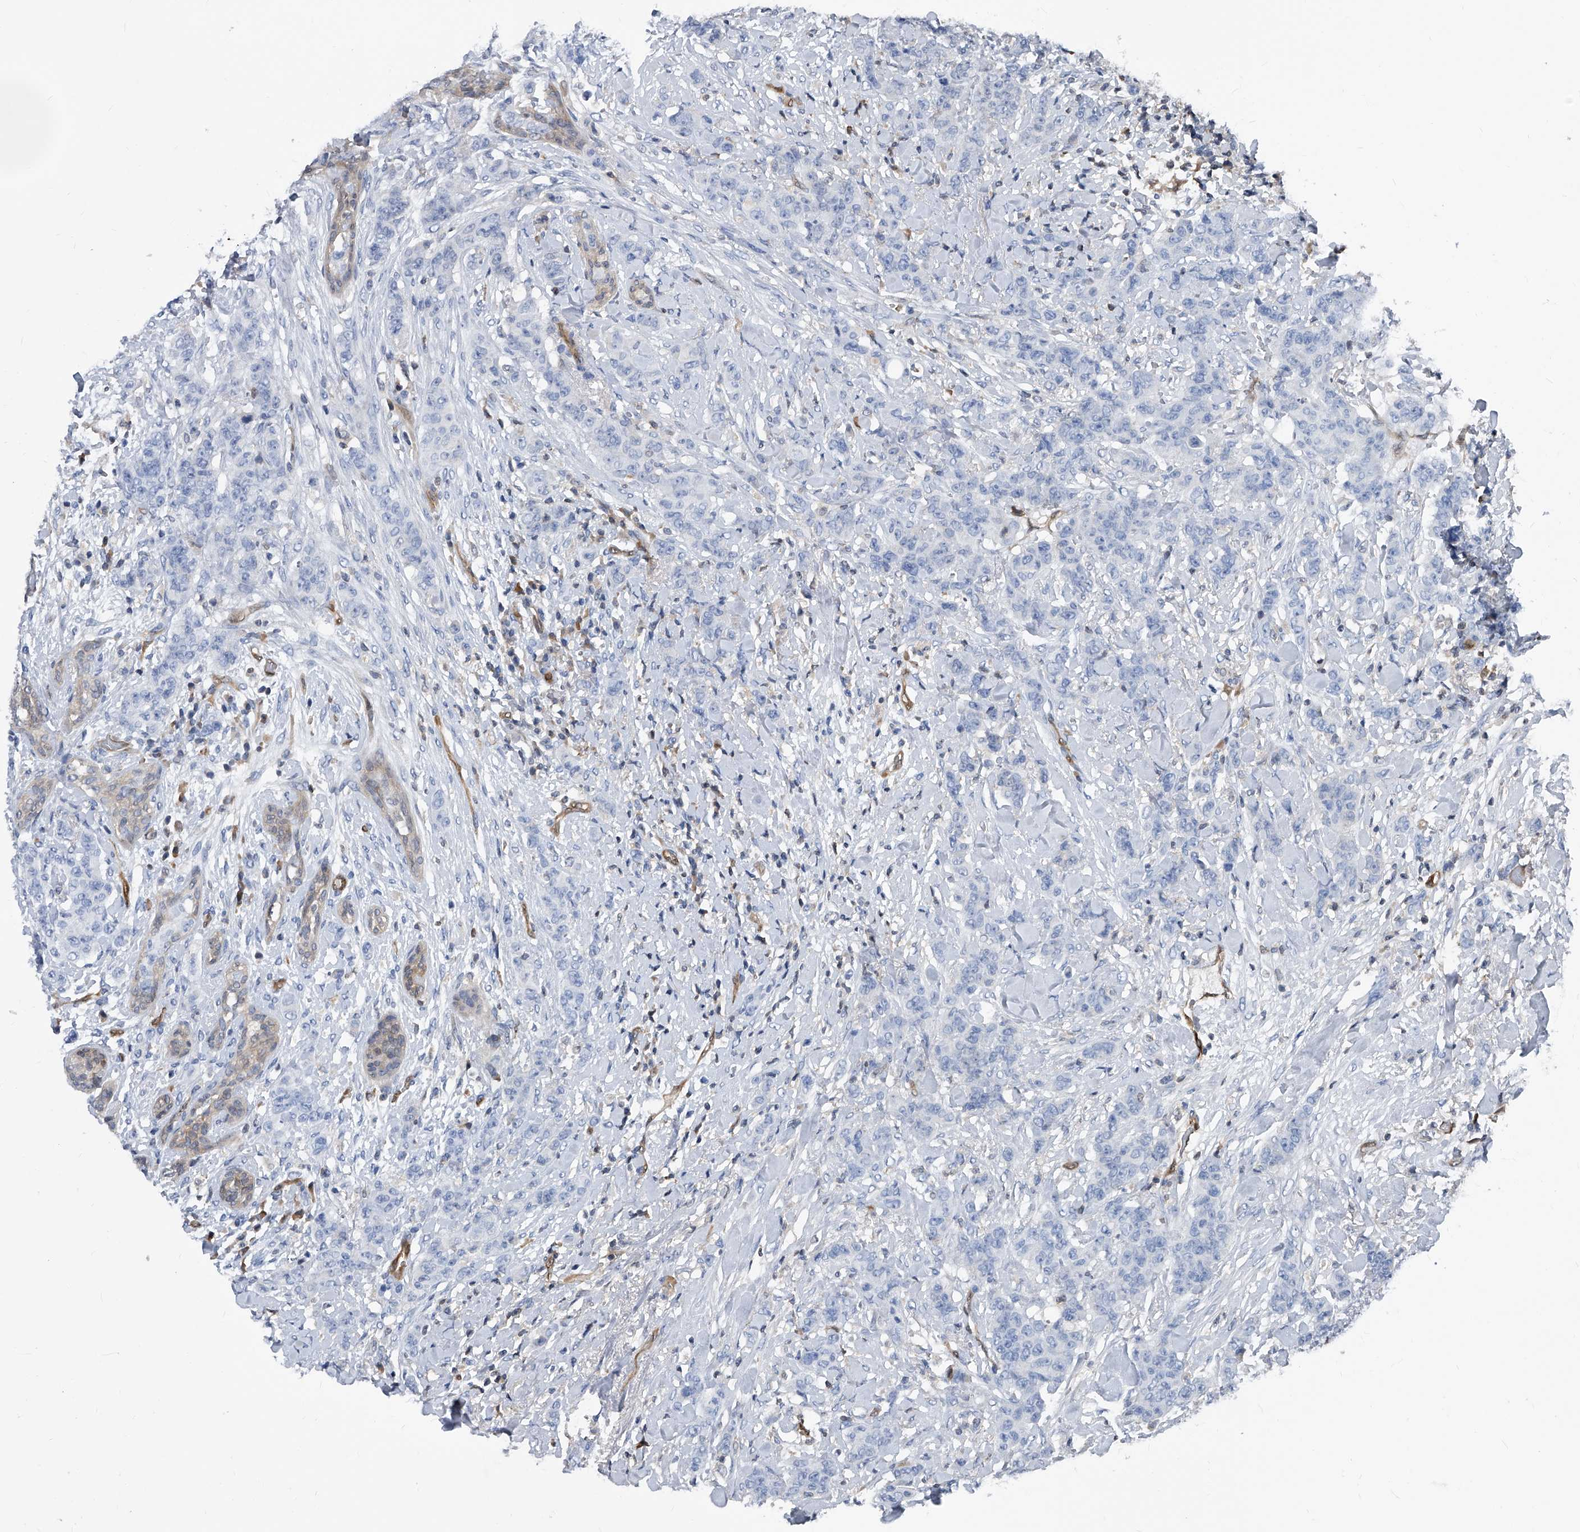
{"staining": {"intensity": "negative", "quantity": "none", "location": "none"}, "tissue": "breast cancer", "cell_type": "Tumor cells", "image_type": "cancer", "snomed": [{"axis": "morphology", "description": "Duct carcinoma"}, {"axis": "topography", "description": "Breast"}], "caption": "Tumor cells are negative for brown protein staining in invasive ductal carcinoma (breast). (DAB IHC with hematoxylin counter stain).", "gene": "MAP2K6", "patient": {"sex": "female", "age": 40}}